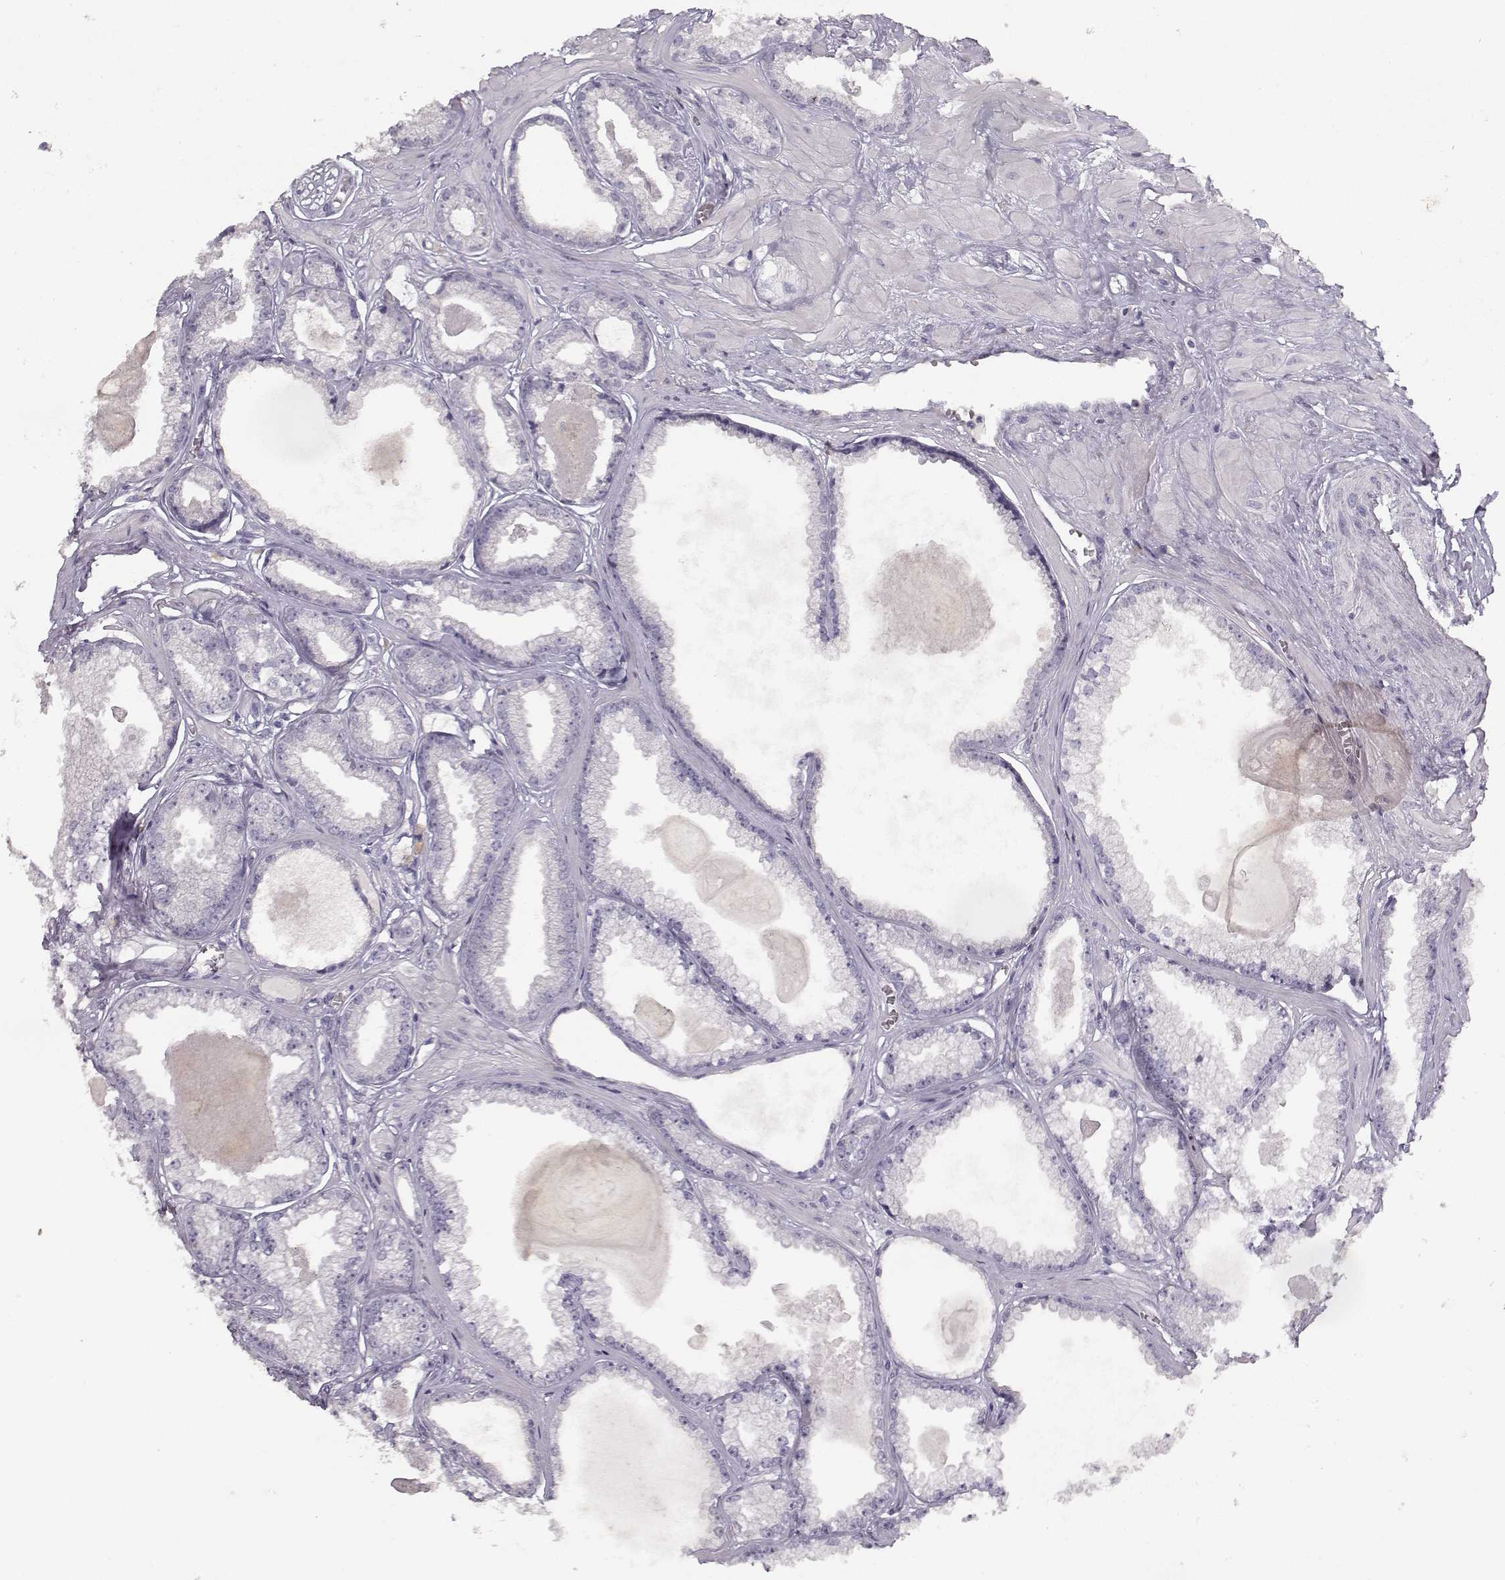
{"staining": {"intensity": "negative", "quantity": "none", "location": "none"}, "tissue": "prostate cancer", "cell_type": "Tumor cells", "image_type": "cancer", "snomed": [{"axis": "morphology", "description": "Adenocarcinoma, Low grade"}, {"axis": "topography", "description": "Prostate"}], "caption": "The immunohistochemistry micrograph has no significant expression in tumor cells of low-grade adenocarcinoma (prostate) tissue.", "gene": "TPH2", "patient": {"sex": "male", "age": 64}}